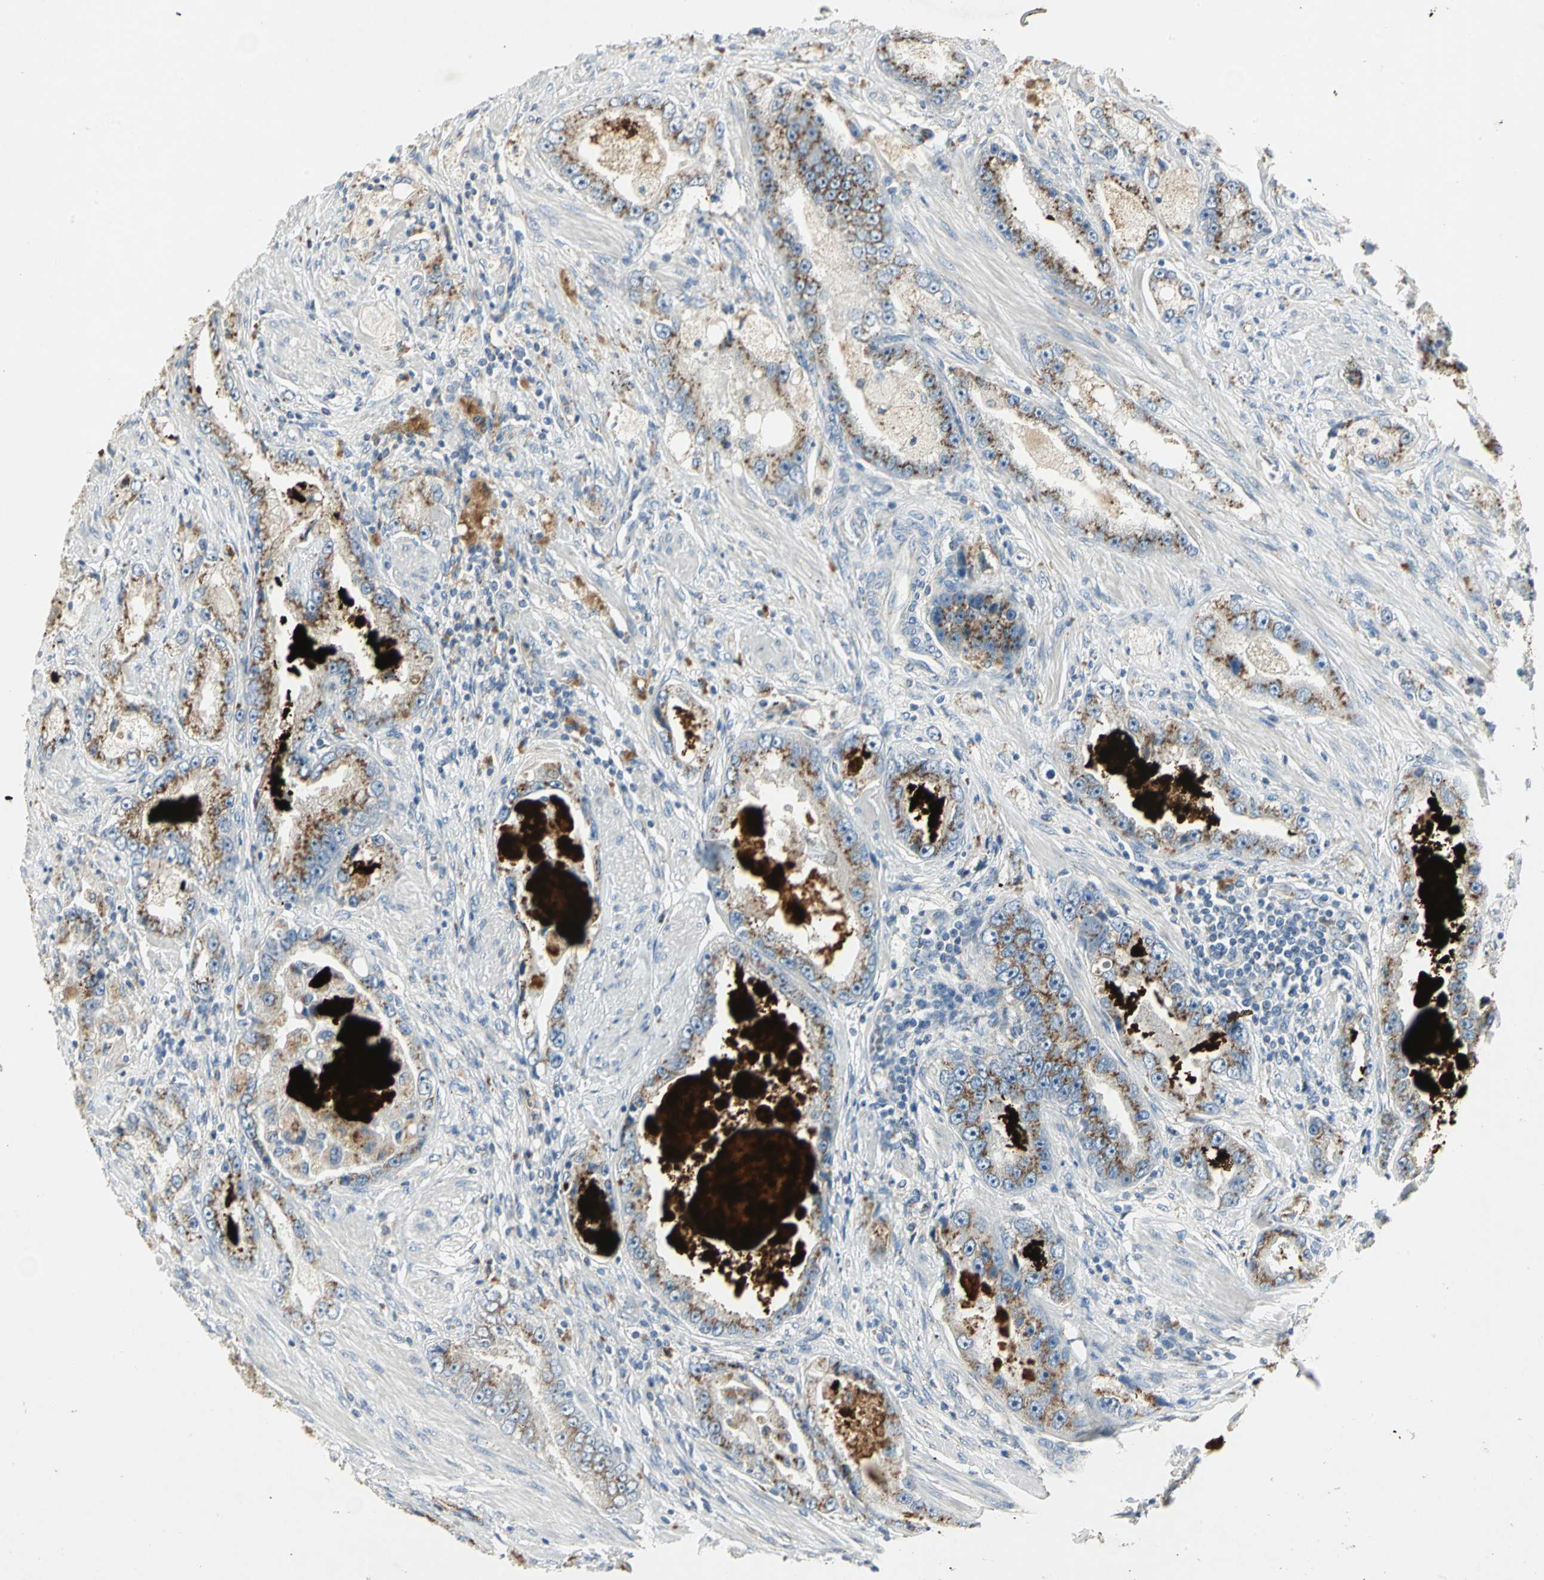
{"staining": {"intensity": "strong", "quantity": ">75%", "location": "cytoplasmic/membranous"}, "tissue": "prostate cancer", "cell_type": "Tumor cells", "image_type": "cancer", "snomed": [{"axis": "morphology", "description": "Adenocarcinoma, High grade"}, {"axis": "topography", "description": "Prostate"}], "caption": "Immunohistochemistry micrograph of neoplastic tissue: human prostate cancer stained using IHC displays high levels of strong protein expression localized specifically in the cytoplasmic/membranous of tumor cells, appearing as a cytoplasmic/membranous brown color.", "gene": "TM9SF2", "patient": {"sex": "male", "age": 63}}